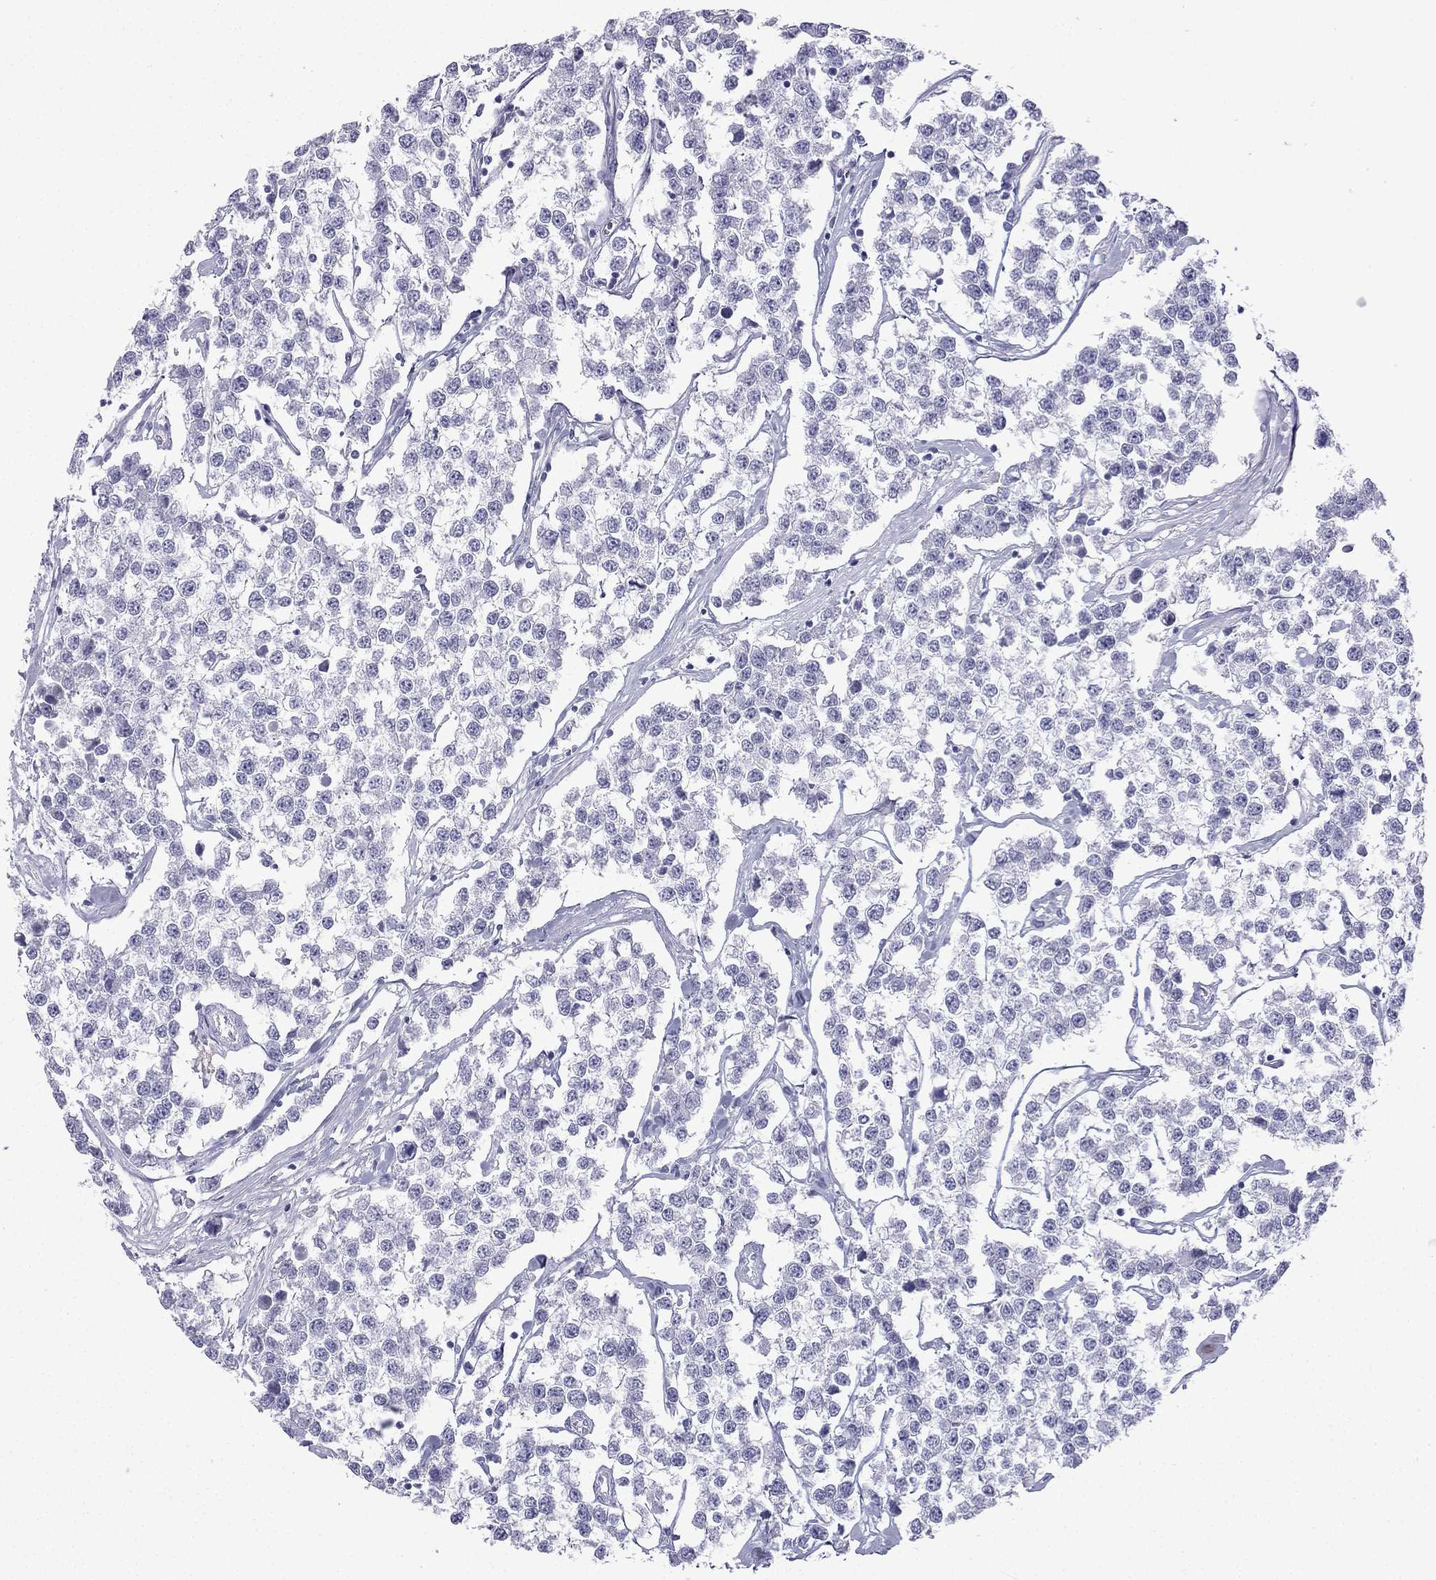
{"staining": {"intensity": "negative", "quantity": "none", "location": "none"}, "tissue": "testis cancer", "cell_type": "Tumor cells", "image_type": "cancer", "snomed": [{"axis": "morphology", "description": "Seminoma, NOS"}, {"axis": "topography", "description": "Testis"}], "caption": "Protein analysis of testis cancer (seminoma) shows no significant expression in tumor cells.", "gene": "GJA8", "patient": {"sex": "male", "age": 59}}